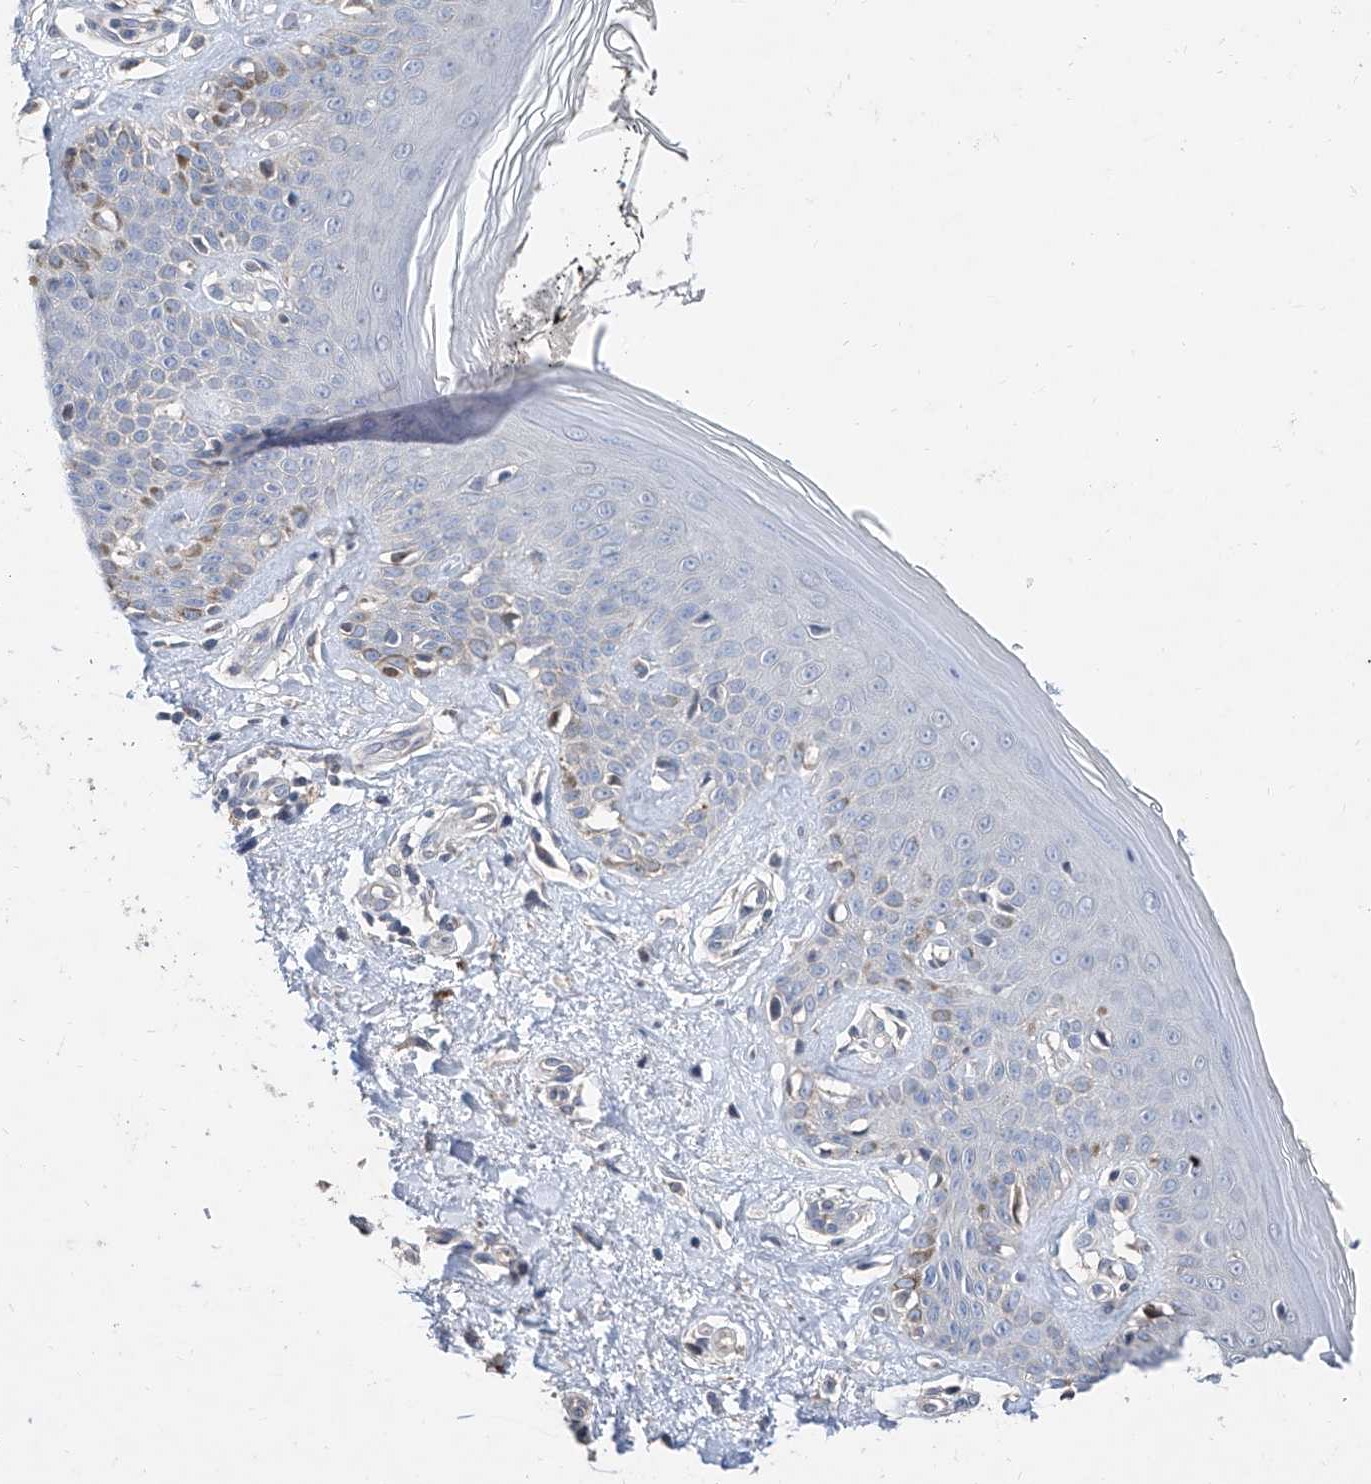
{"staining": {"intensity": "negative", "quantity": "none", "location": "none"}, "tissue": "skin", "cell_type": "Fibroblasts", "image_type": "normal", "snomed": [{"axis": "morphology", "description": "Normal tissue, NOS"}, {"axis": "topography", "description": "Skin"}], "caption": "Skin was stained to show a protein in brown. There is no significant positivity in fibroblasts. (DAB immunohistochemistry visualized using brightfield microscopy, high magnification).", "gene": "FUCA2", "patient": {"sex": "female", "age": 64}}